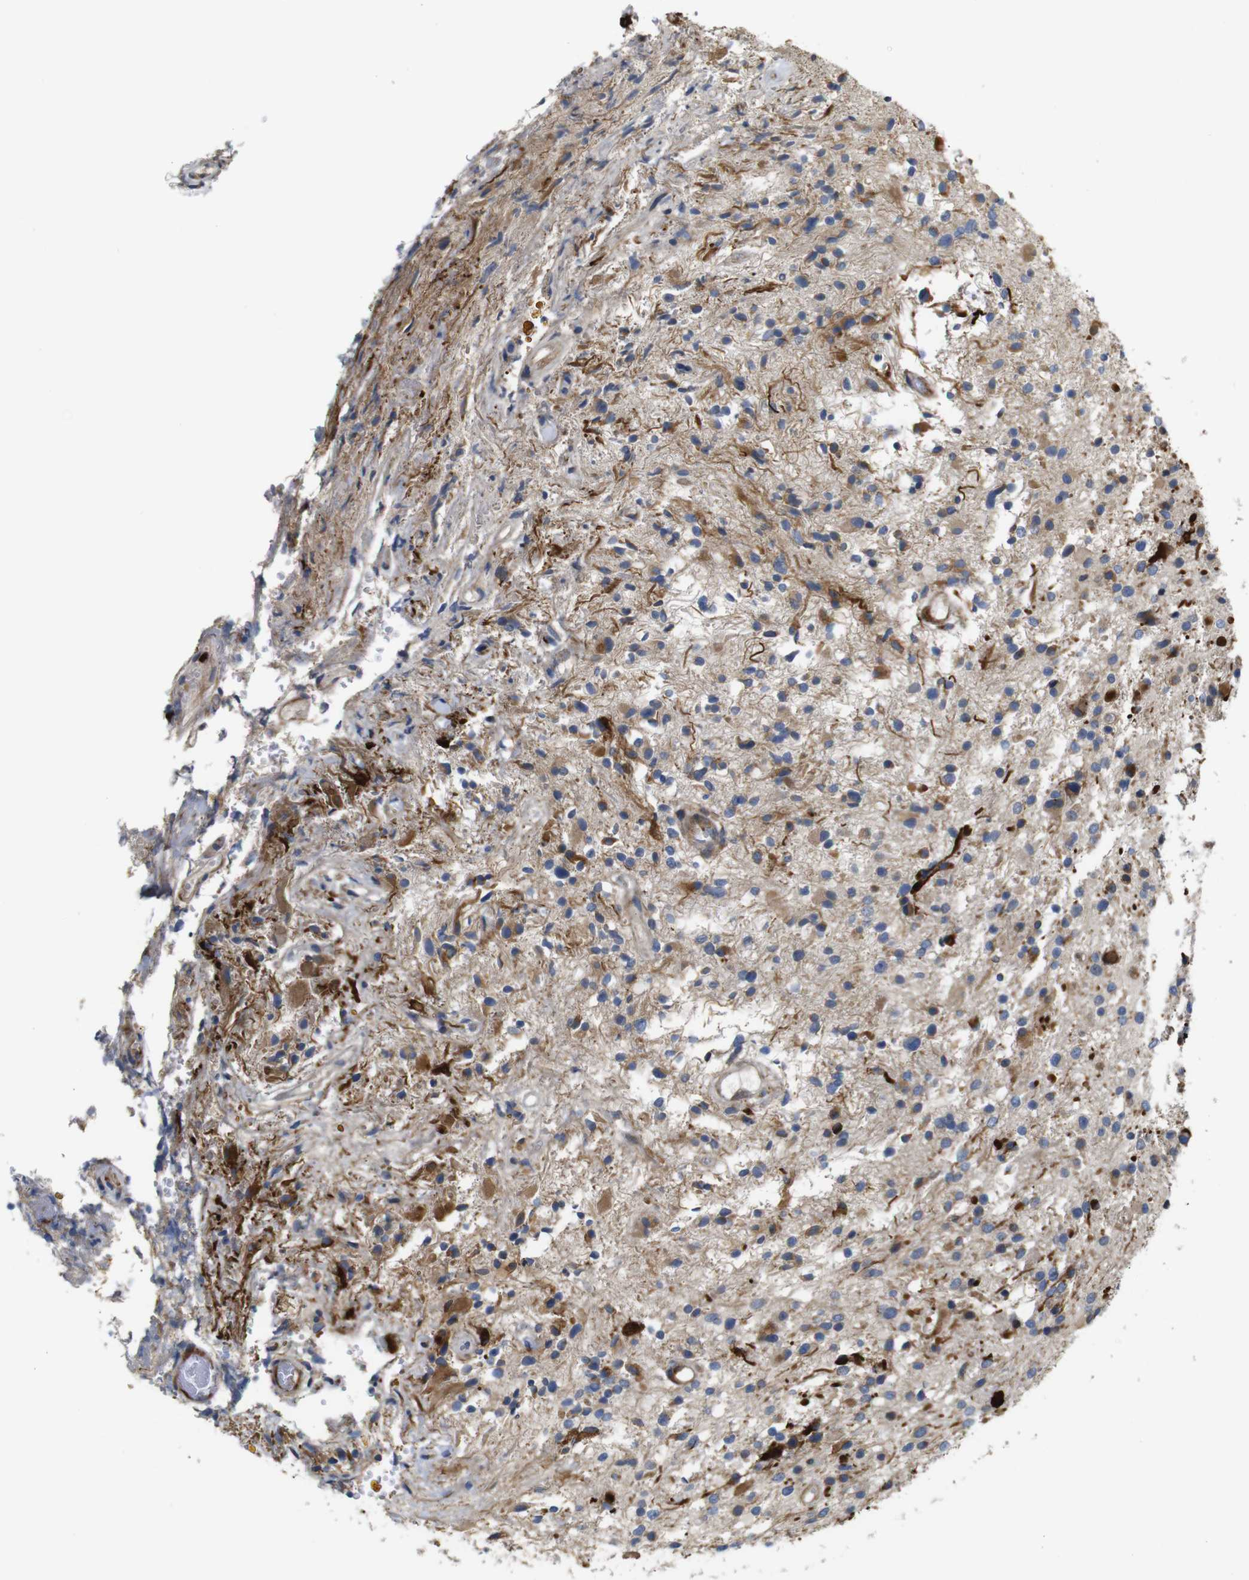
{"staining": {"intensity": "moderate", "quantity": "<25%", "location": "cytoplasmic/membranous"}, "tissue": "glioma", "cell_type": "Tumor cells", "image_type": "cancer", "snomed": [{"axis": "morphology", "description": "Glioma, malignant, High grade"}, {"axis": "topography", "description": "Brain"}], "caption": "Immunohistochemistry histopathology image of human malignant glioma (high-grade) stained for a protein (brown), which shows low levels of moderate cytoplasmic/membranous positivity in approximately <25% of tumor cells.", "gene": "UBE2G2", "patient": {"sex": "male", "age": 33}}